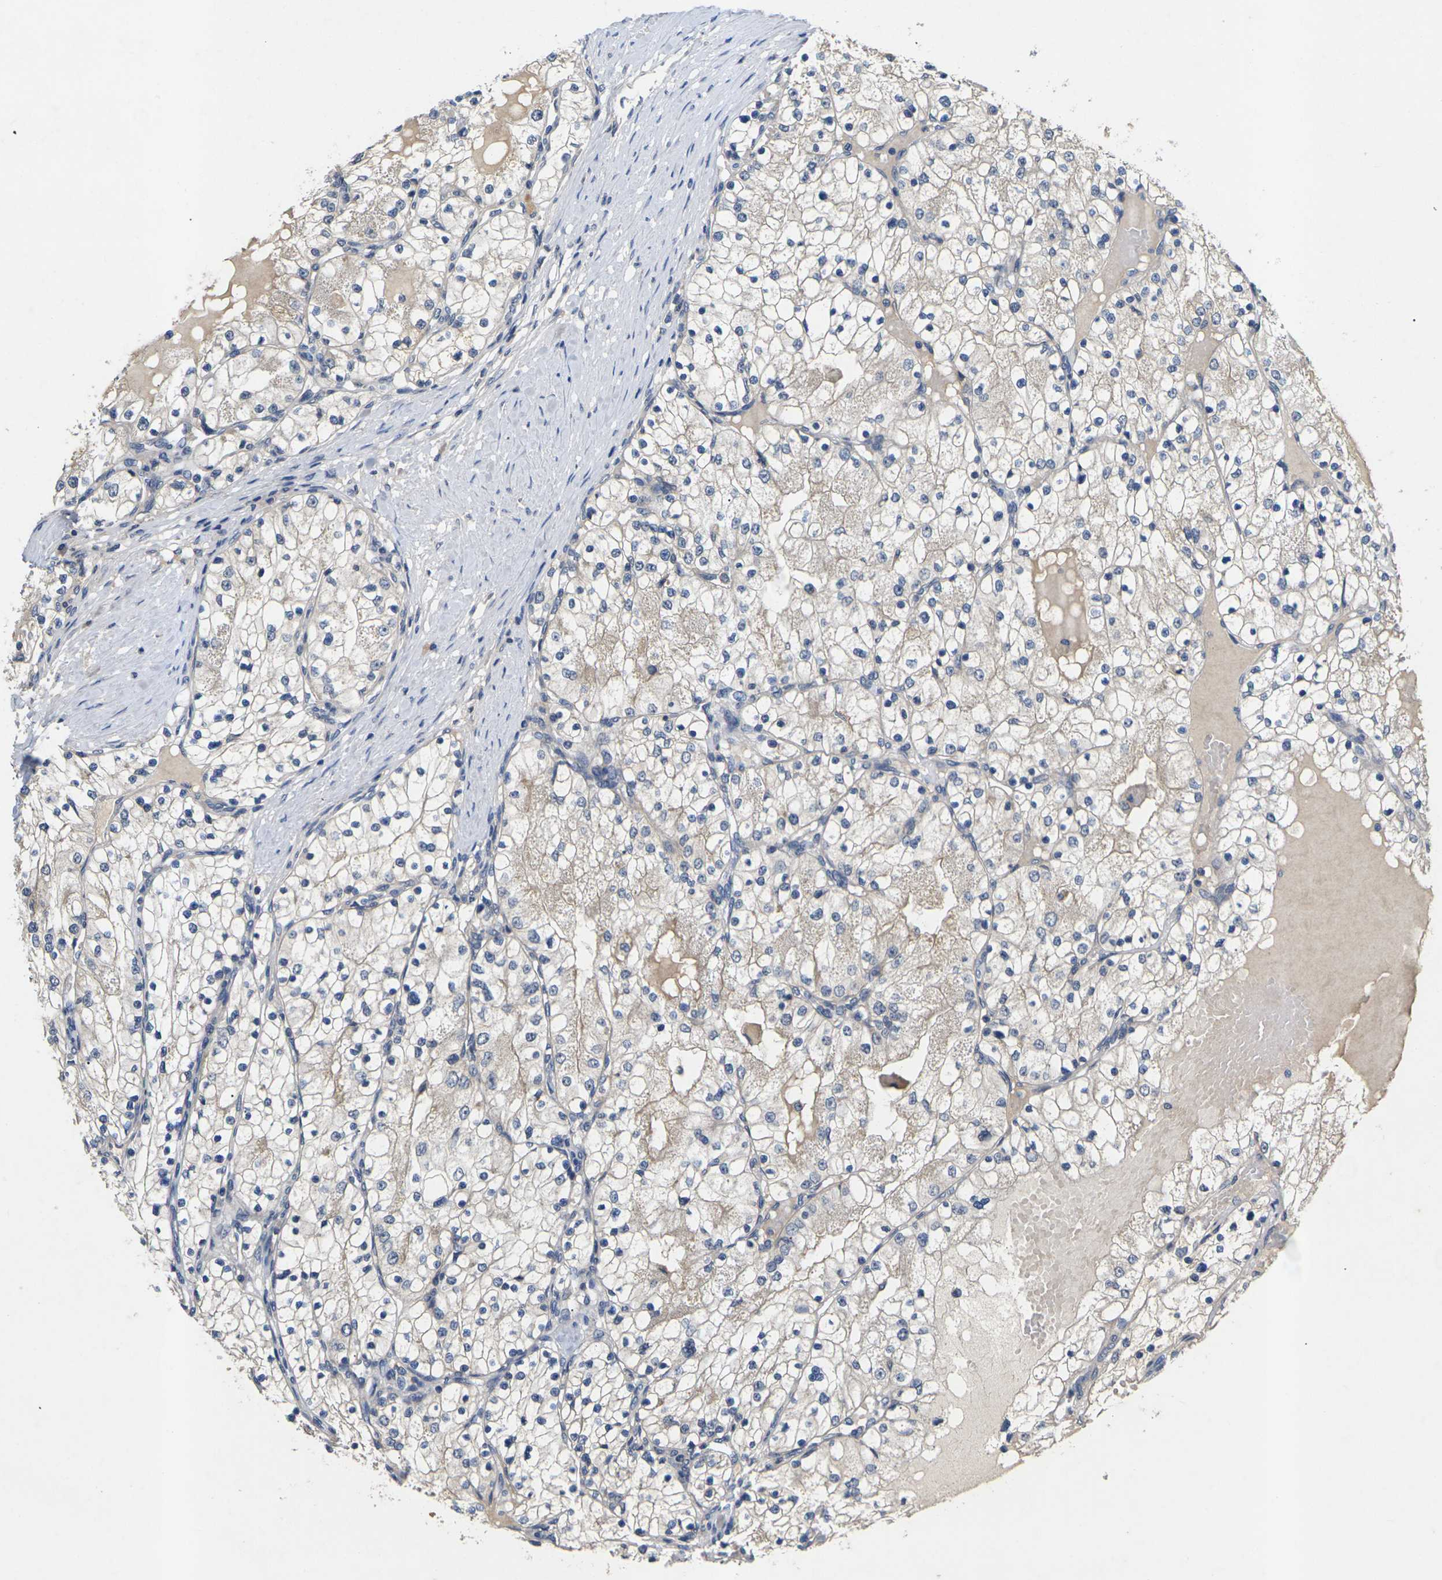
{"staining": {"intensity": "weak", "quantity": ">75%", "location": "cytoplasmic/membranous"}, "tissue": "renal cancer", "cell_type": "Tumor cells", "image_type": "cancer", "snomed": [{"axis": "morphology", "description": "Adenocarcinoma, NOS"}, {"axis": "topography", "description": "Kidney"}], "caption": "Adenocarcinoma (renal) stained with IHC exhibits weak cytoplasmic/membranous positivity in approximately >75% of tumor cells.", "gene": "SLC2A2", "patient": {"sex": "male", "age": 68}}